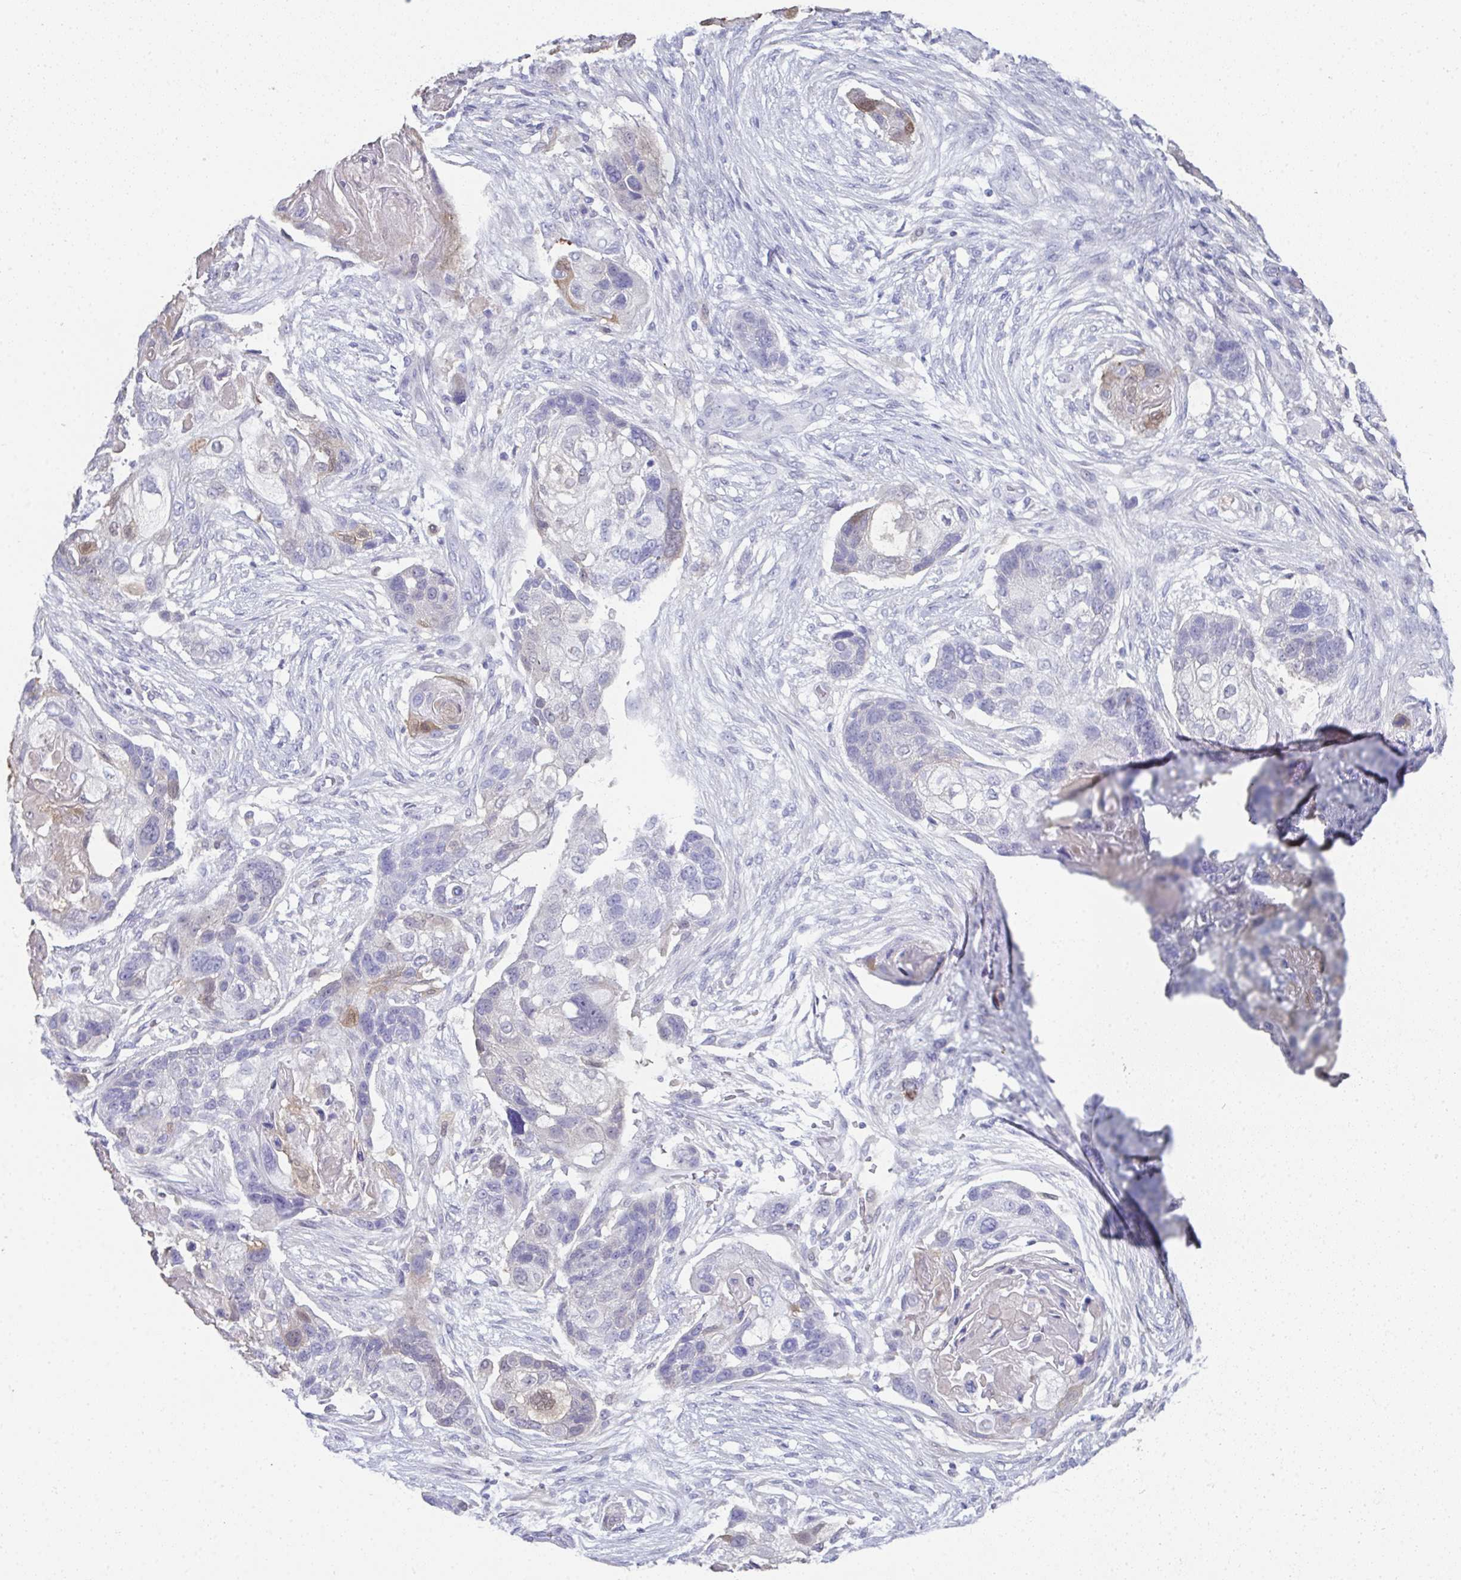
{"staining": {"intensity": "negative", "quantity": "none", "location": "none"}, "tissue": "lung cancer", "cell_type": "Tumor cells", "image_type": "cancer", "snomed": [{"axis": "morphology", "description": "Squamous cell carcinoma, NOS"}, {"axis": "topography", "description": "Lung"}], "caption": "There is no significant expression in tumor cells of lung squamous cell carcinoma.", "gene": "RBP1", "patient": {"sex": "male", "age": 69}}